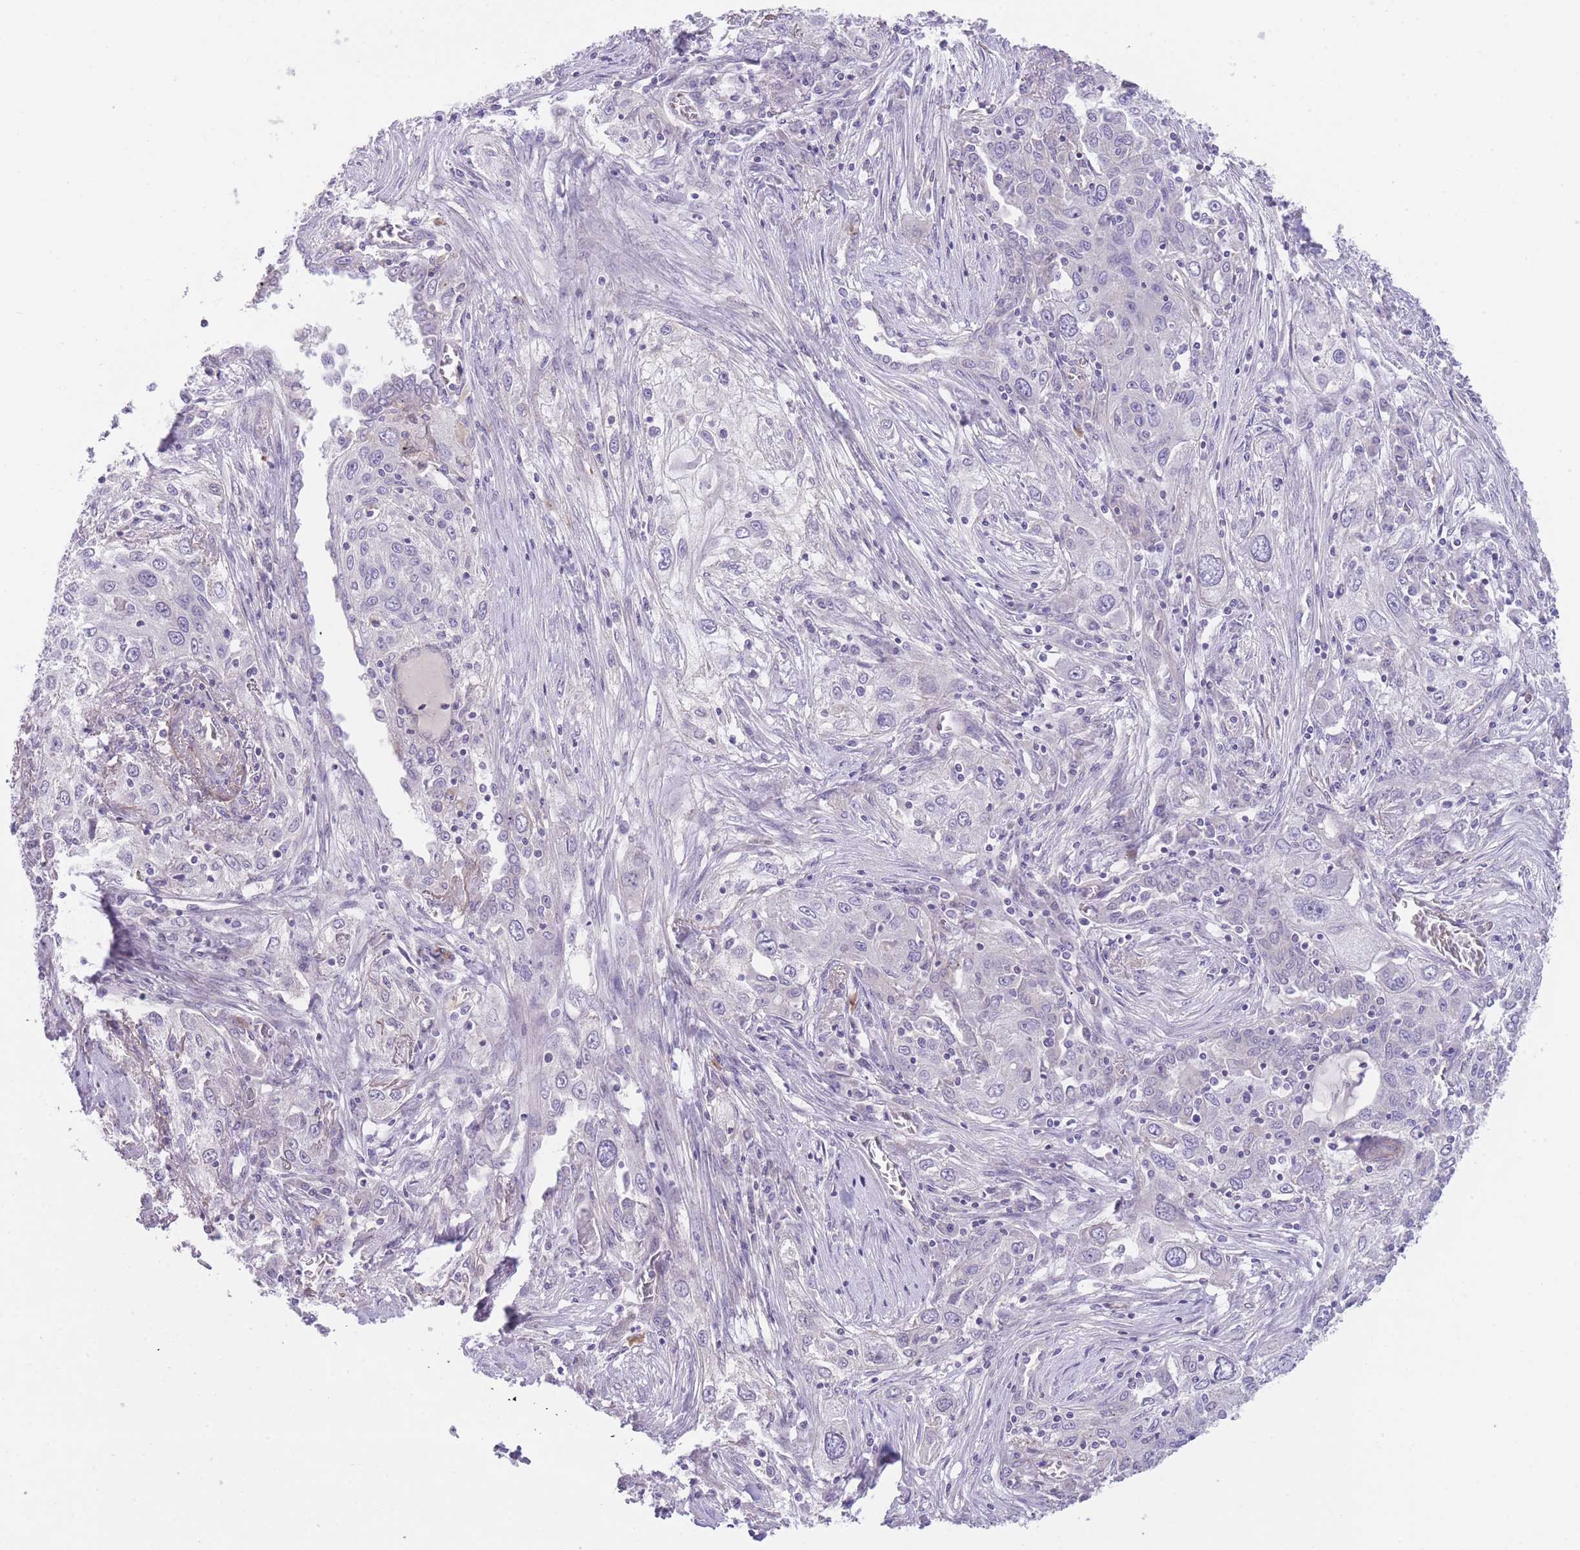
{"staining": {"intensity": "negative", "quantity": "none", "location": "none"}, "tissue": "lung cancer", "cell_type": "Tumor cells", "image_type": "cancer", "snomed": [{"axis": "morphology", "description": "Squamous cell carcinoma, NOS"}, {"axis": "topography", "description": "Lung"}], "caption": "Tumor cells show no significant protein positivity in squamous cell carcinoma (lung). (Stains: DAB immunohistochemistry with hematoxylin counter stain, Microscopy: brightfield microscopy at high magnification).", "gene": "QTRT1", "patient": {"sex": "female", "age": 69}}